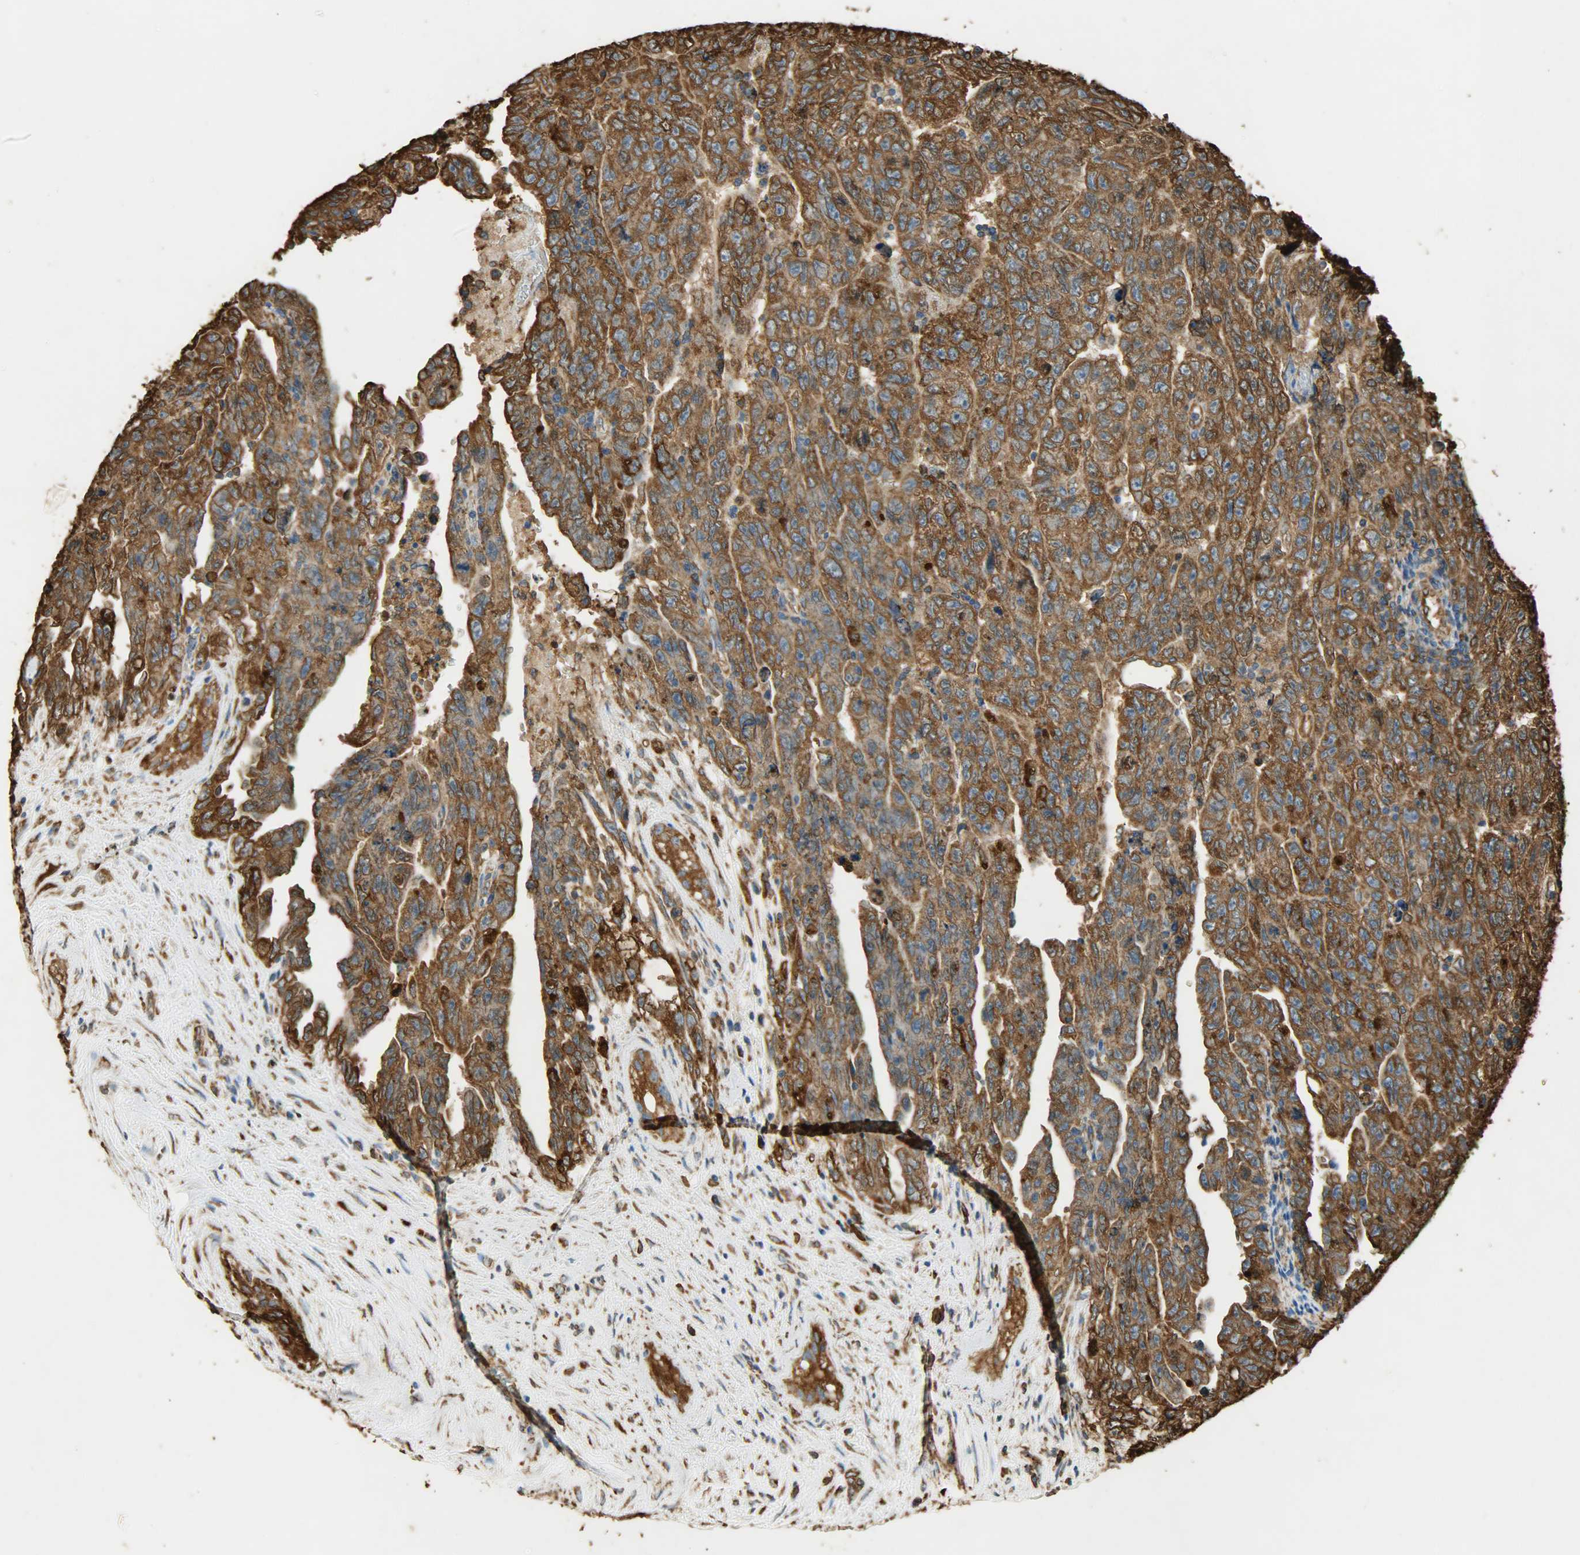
{"staining": {"intensity": "strong", "quantity": ">75%", "location": "cytoplasmic/membranous"}, "tissue": "testis cancer", "cell_type": "Tumor cells", "image_type": "cancer", "snomed": [{"axis": "morphology", "description": "Carcinoma, Embryonal, NOS"}, {"axis": "topography", "description": "Testis"}], "caption": "A high amount of strong cytoplasmic/membranous positivity is present in approximately >75% of tumor cells in testis cancer tissue. (DAB (3,3'-diaminobenzidine) = brown stain, brightfield microscopy at high magnification).", "gene": "HSP90B1", "patient": {"sex": "male", "age": 28}}